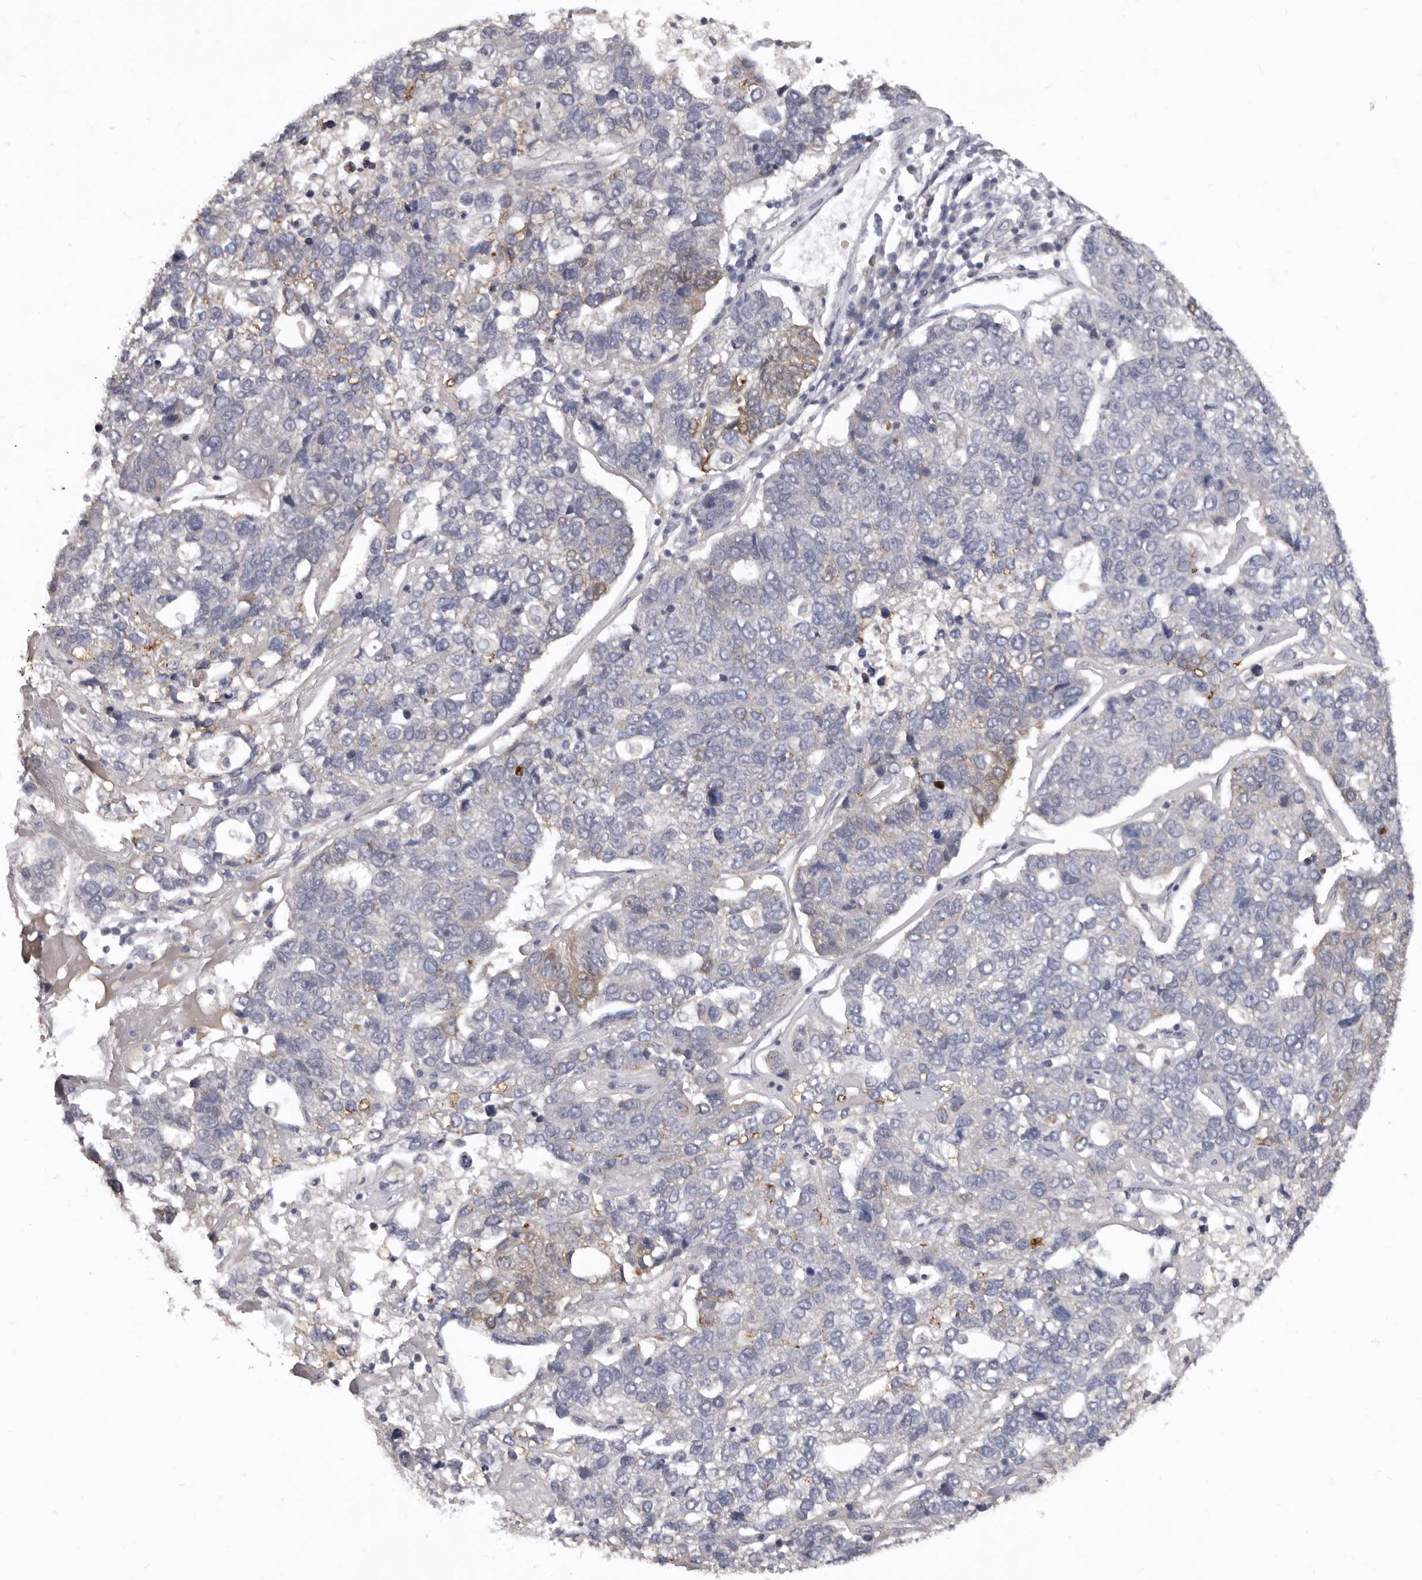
{"staining": {"intensity": "negative", "quantity": "none", "location": "none"}, "tissue": "pancreatic cancer", "cell_type": "Tumor cells", "image_type": "cancer", "snomed": [{"axis": "morphology", "description": "Adenocarcinoma, NOS"}, {"axis": "topography", "description": "Pancreas"}], "caption": "The photomicrograph displays no significant positivity in tumor cells of pancreatic adenocarcinoma.", "gene": "SULT1E1", "patient": {"sex": "female", "age": 61}}